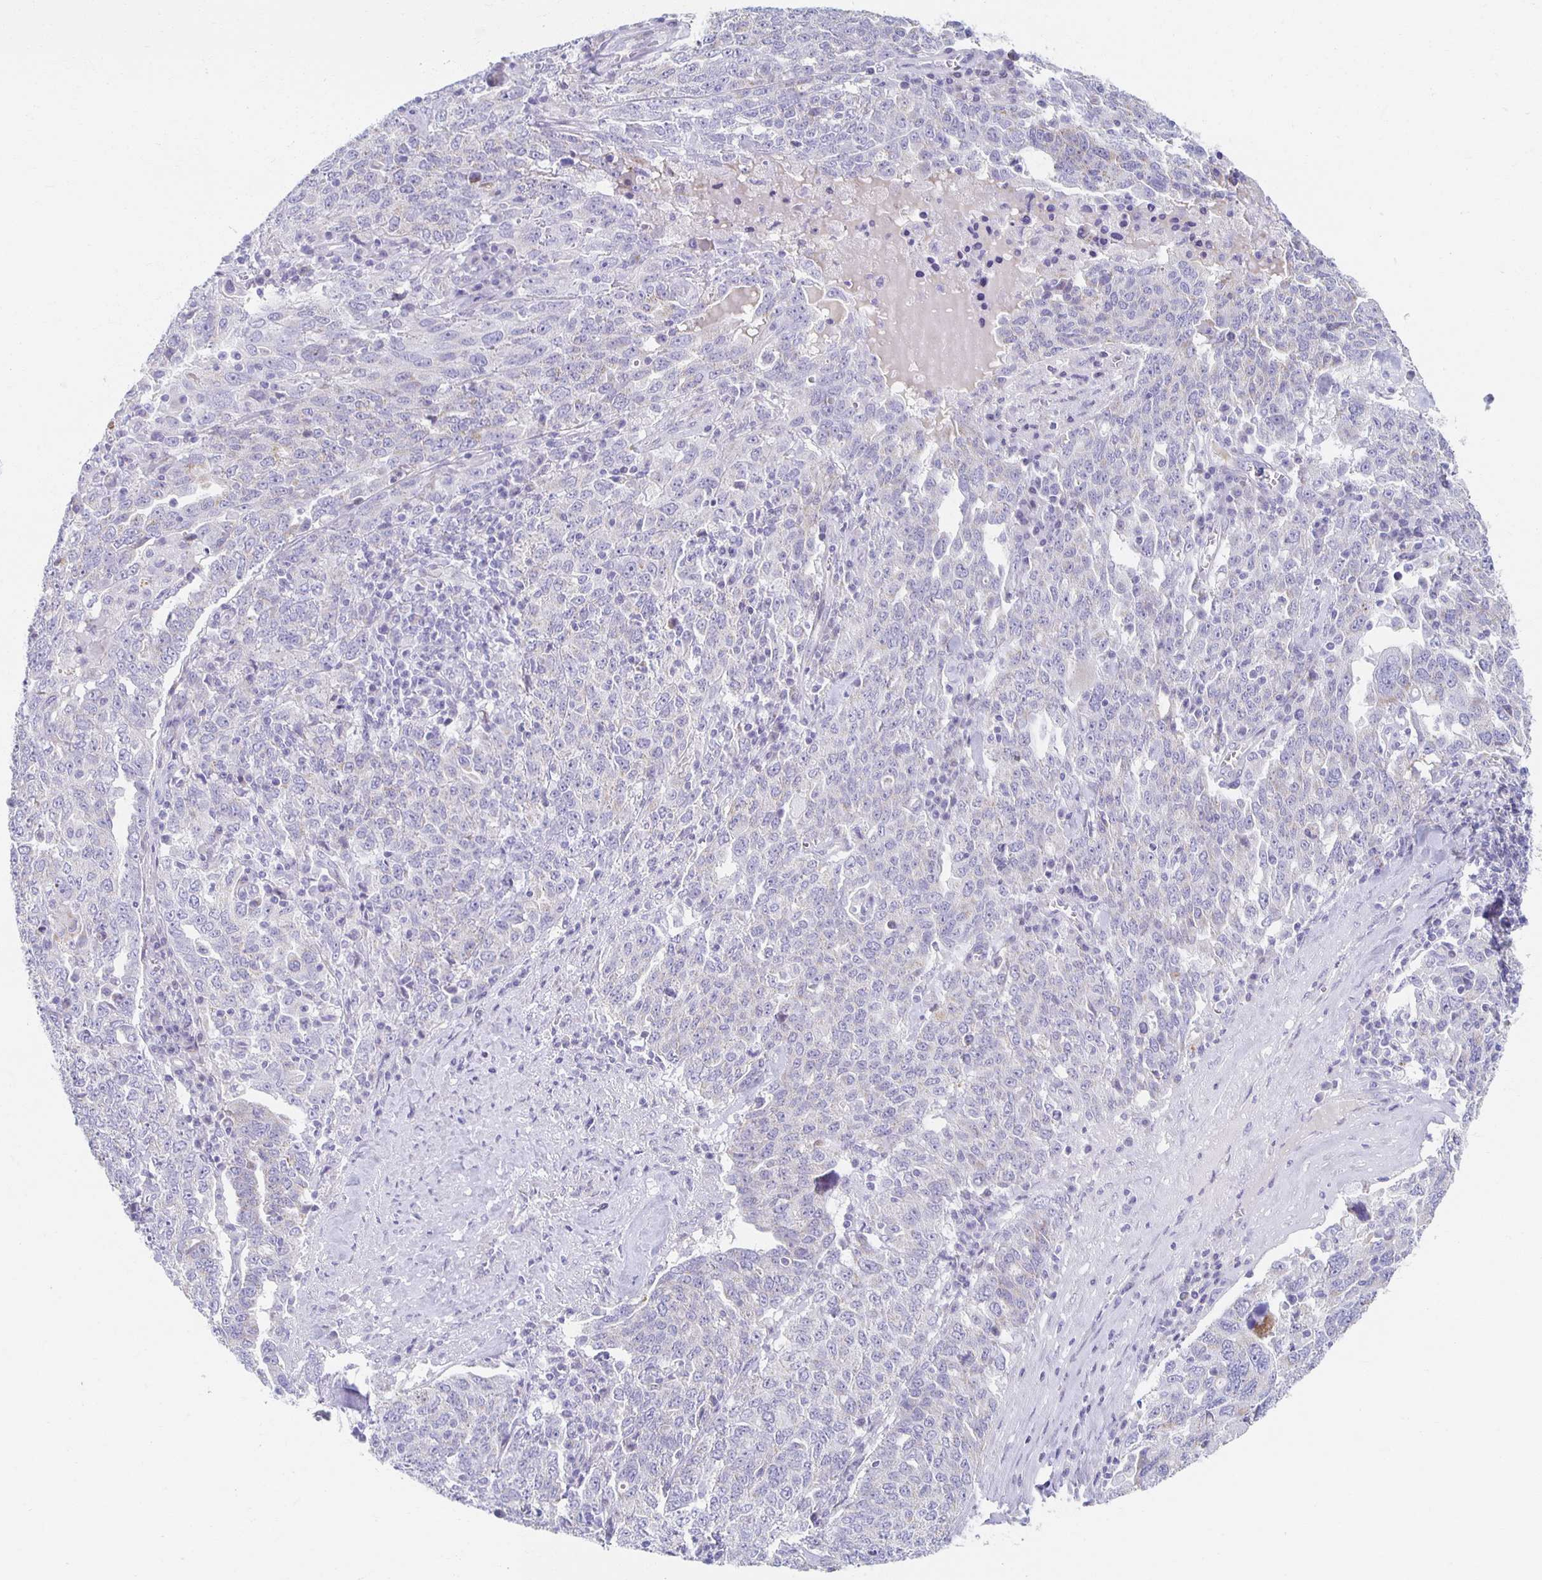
{"staining": {"intensity": "moderate", "quantity": "<25%", "location": "cytoplasmic/membranous"}, "tissue": "ovarian cancer", "cell_type": "Tumor cells", "image_type": "cancer", "snomed": [{"axis": "morphology", "description": "Carcinoma, endometroid"}, {"axis": "topography", "description": "Ovary"}], "caption": "Immunohistochemistry of ovarian cancer displays low levels of moderate cytoplasmic/membranous staining in approximately <25% of tumor cells. (brown staining indicates protein expression, while blue staining denotes nuclei).", "gene": "TEX44", "patient": {"sex": "female", "age": 62}}